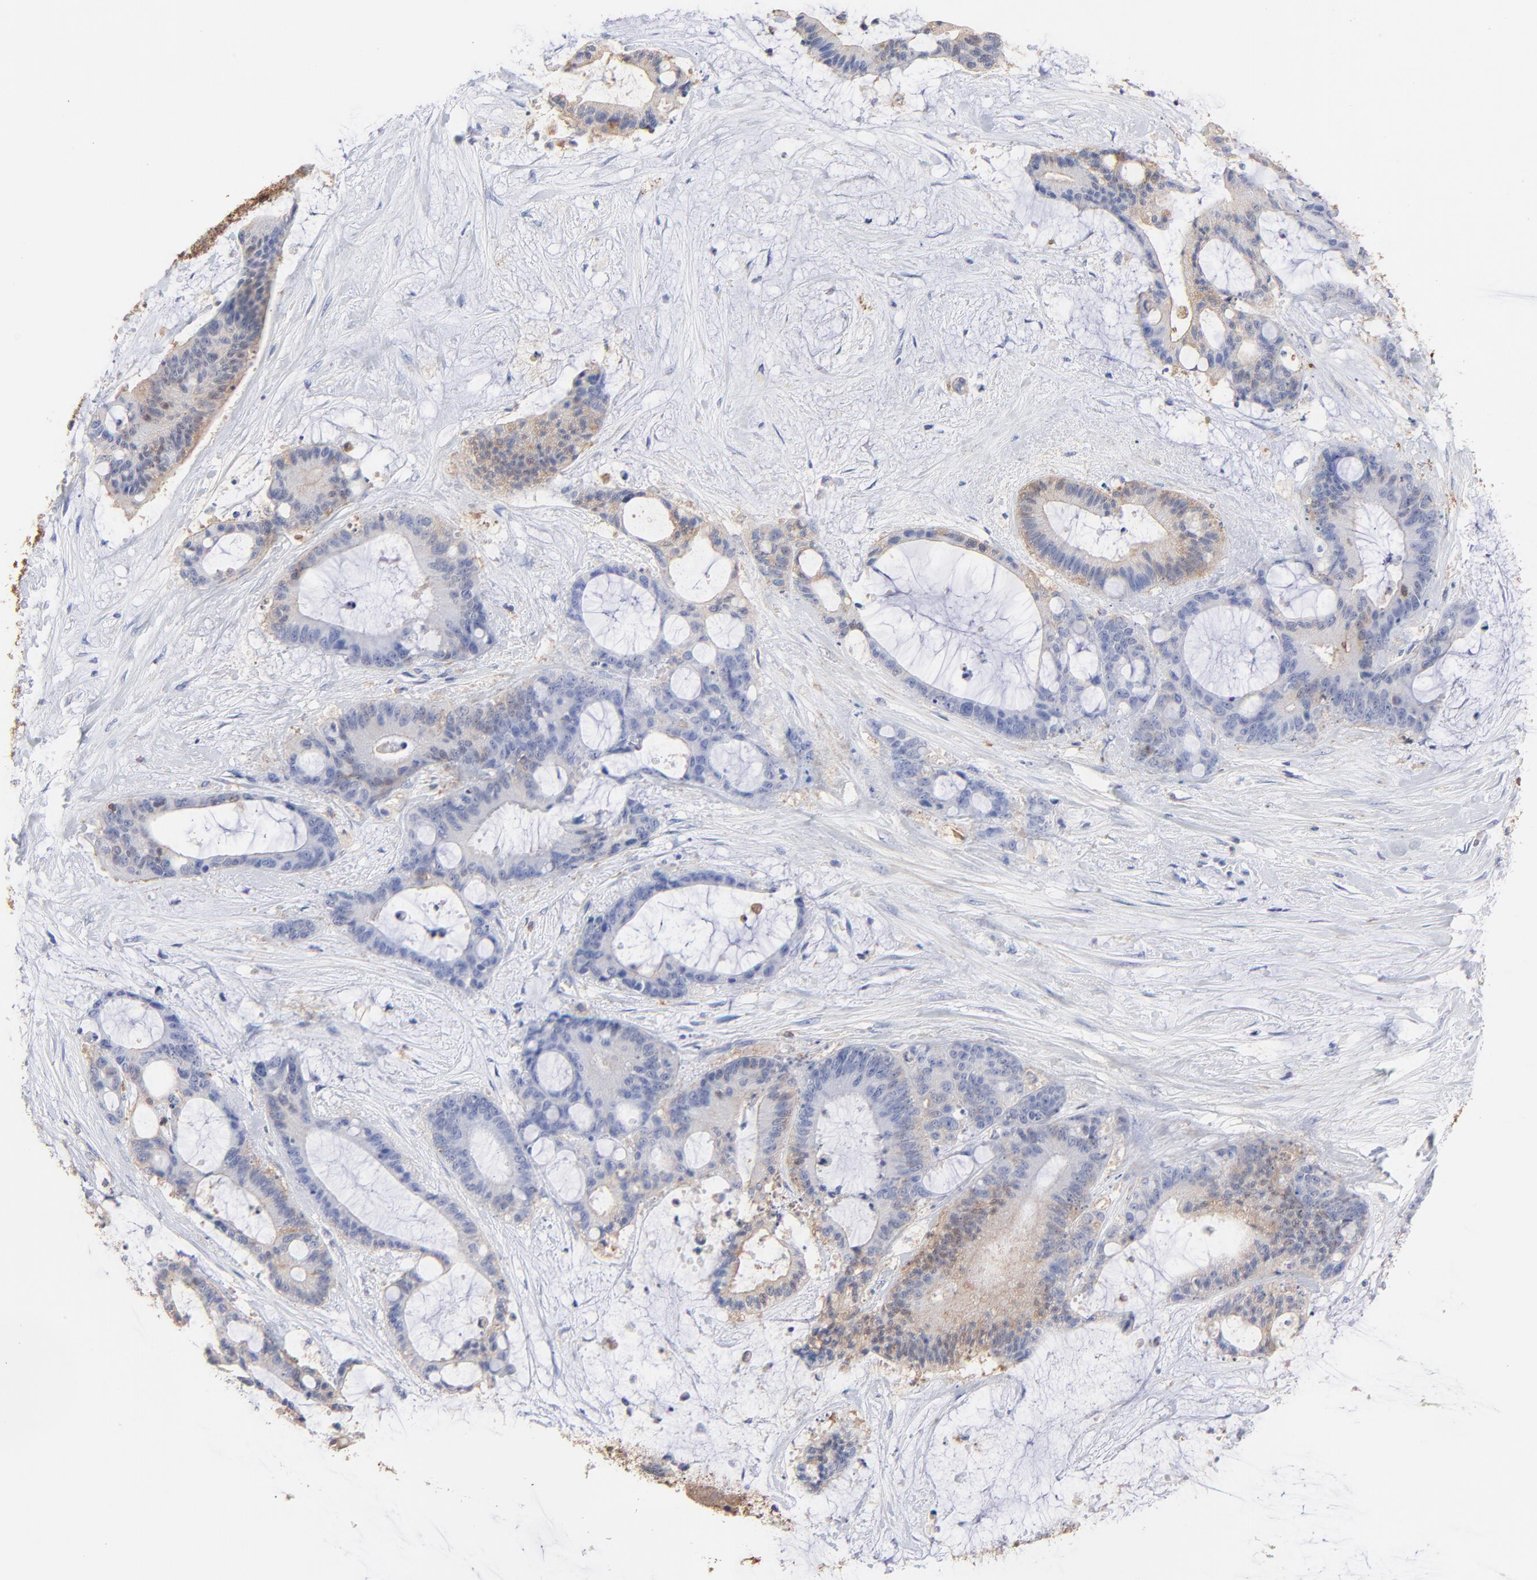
{"staining": {"intensity": "weak", "quantity": ">75%", "location": "cytoplasmic/membranous,nuclear"}, "tissue": "liver cancer", "cell_type": "Tumor cells", "image_type": "cancer", "snomed": [{"axis": "morphology", "description": "Cholangiocarcinoma"}, {"axis": "topography", "description": "Liver"}], "caption": "Liver cancer stained for a protein demonstrates weak cytoplasmic/membranous and nuclear positivity in tumor cells.", "gene": "ASL", "patient": {"sex": "female", "age": 73}}